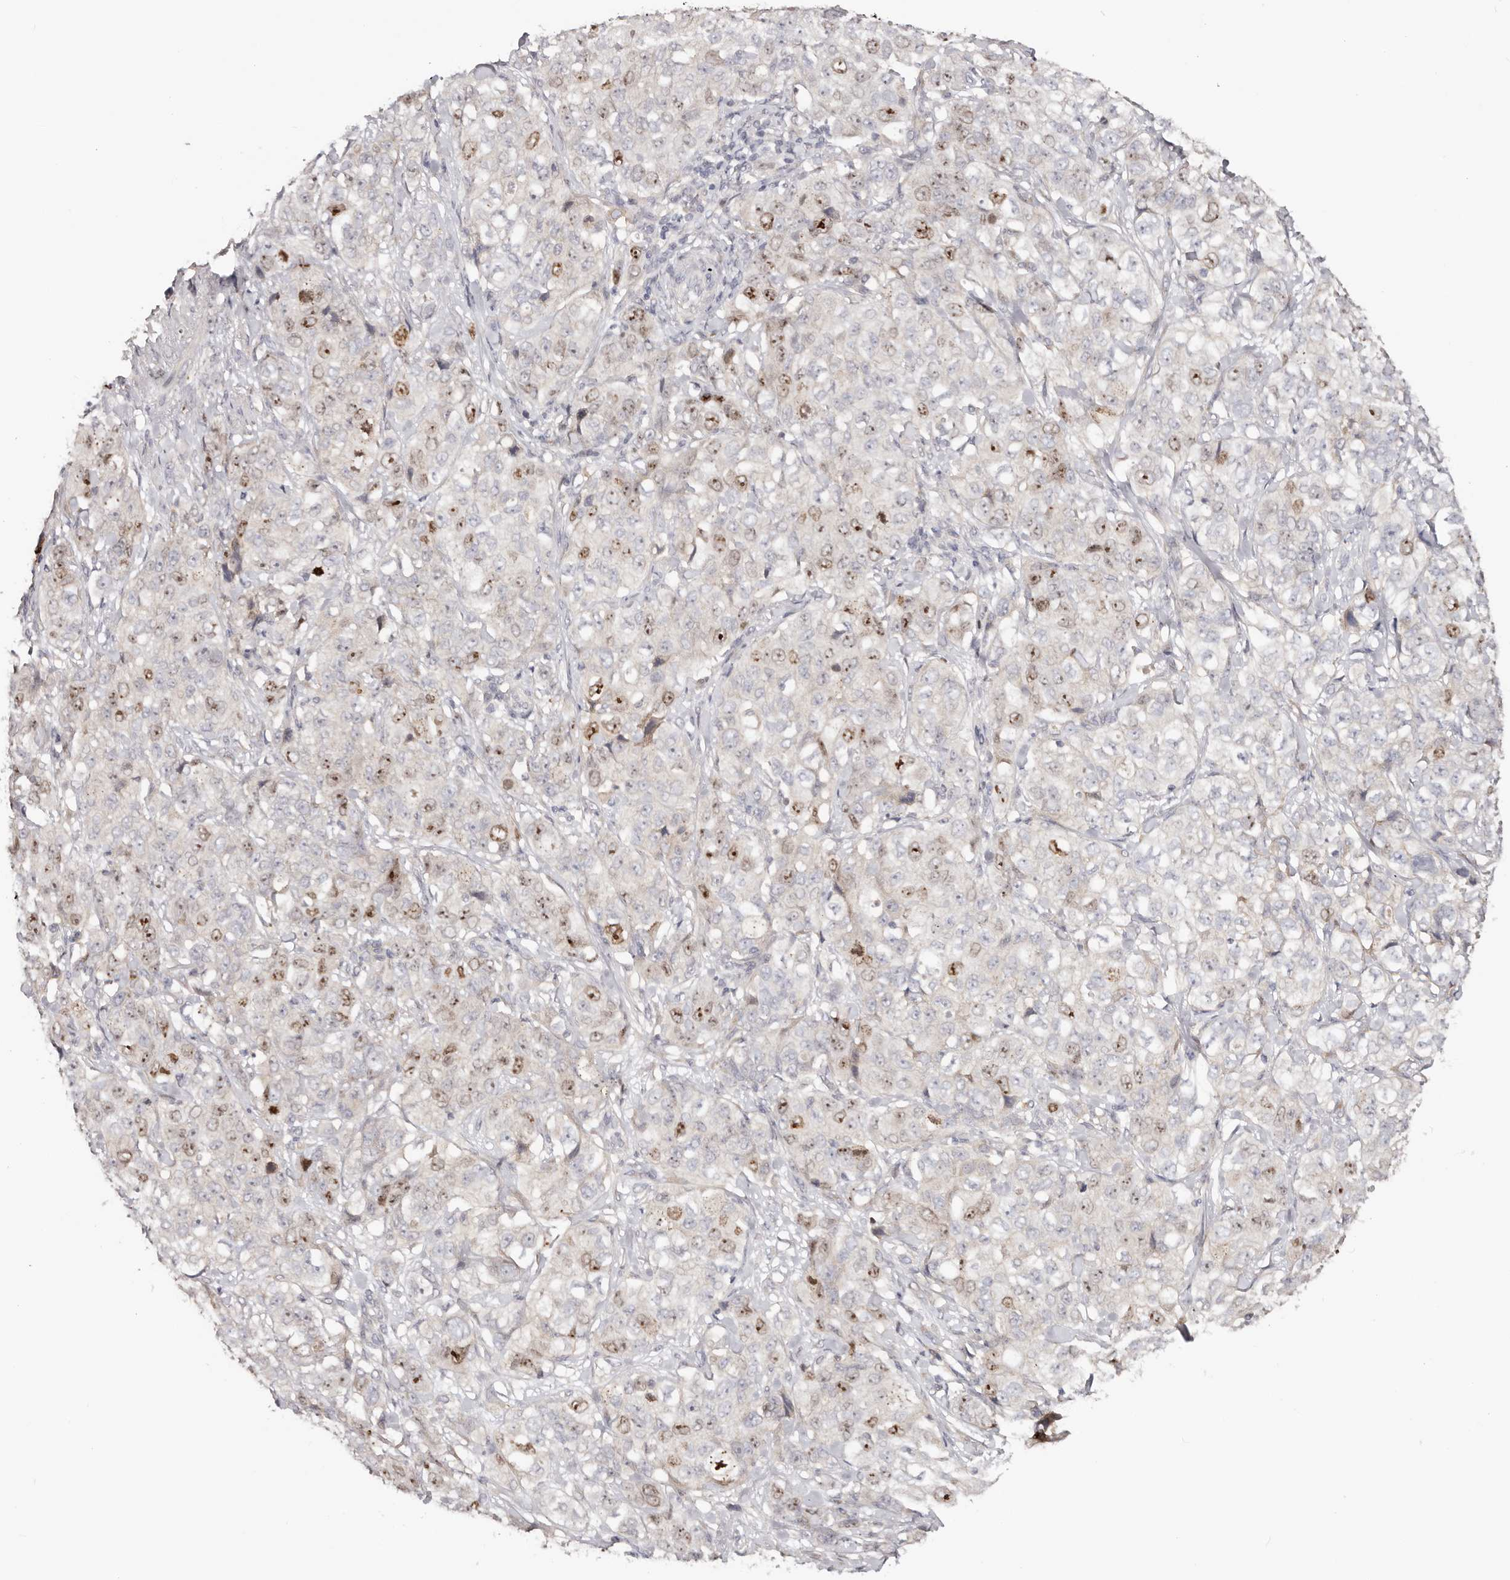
{"staining": {"intensity": "moderate", "quantity": "25%-75%", "location": "nuclear"}, "tissue": "stomach cancer", "cell_type": "Tumor cells", "image_type": "cancer", "snomed": [{"axis": "morphology", "description": "Adenocarcinoma, NOS"}, {"axis": "topography", "description": "Stomach"}], "caption": "Immunohistochemistry (IHC) (DAB) staining of human adenocarcinoma (stomach) reveals moderate nuclear protein expression in approximately 25%-75% of tumor cells. (DAB IHC, brown staining for protein, blue staining for nuclei).", "gene": "CCDC190", "patient": {"sex": "male", "age": 48}}